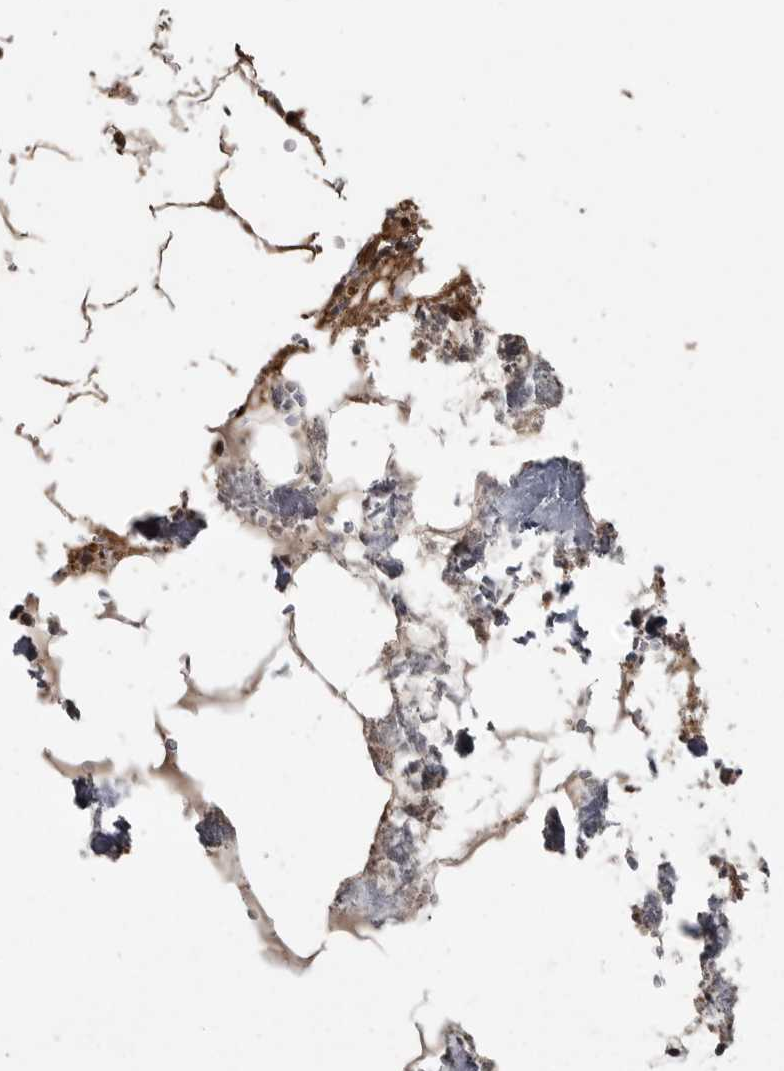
{"staining": {"intensity": "moderate", "quantity": ">75%", "location": "cytoplasmic/membranous"}, "tissue": "bone marrow", "cell_type": "Hematopoietic cells", "image_type": "normal", "snomed": [{"axis": "morphology", "description": "Normal tissue, NOS"}, {"axis": "topography", "description": "Bone marrow"}], "caption": "The immunohistochemical stain shows moderate cytoplasmic/membranous staining in hematopoietic cells of benign bone marrow.", "gene": "DNAJC8", "patient": {"sex": "male", "age": 70}}